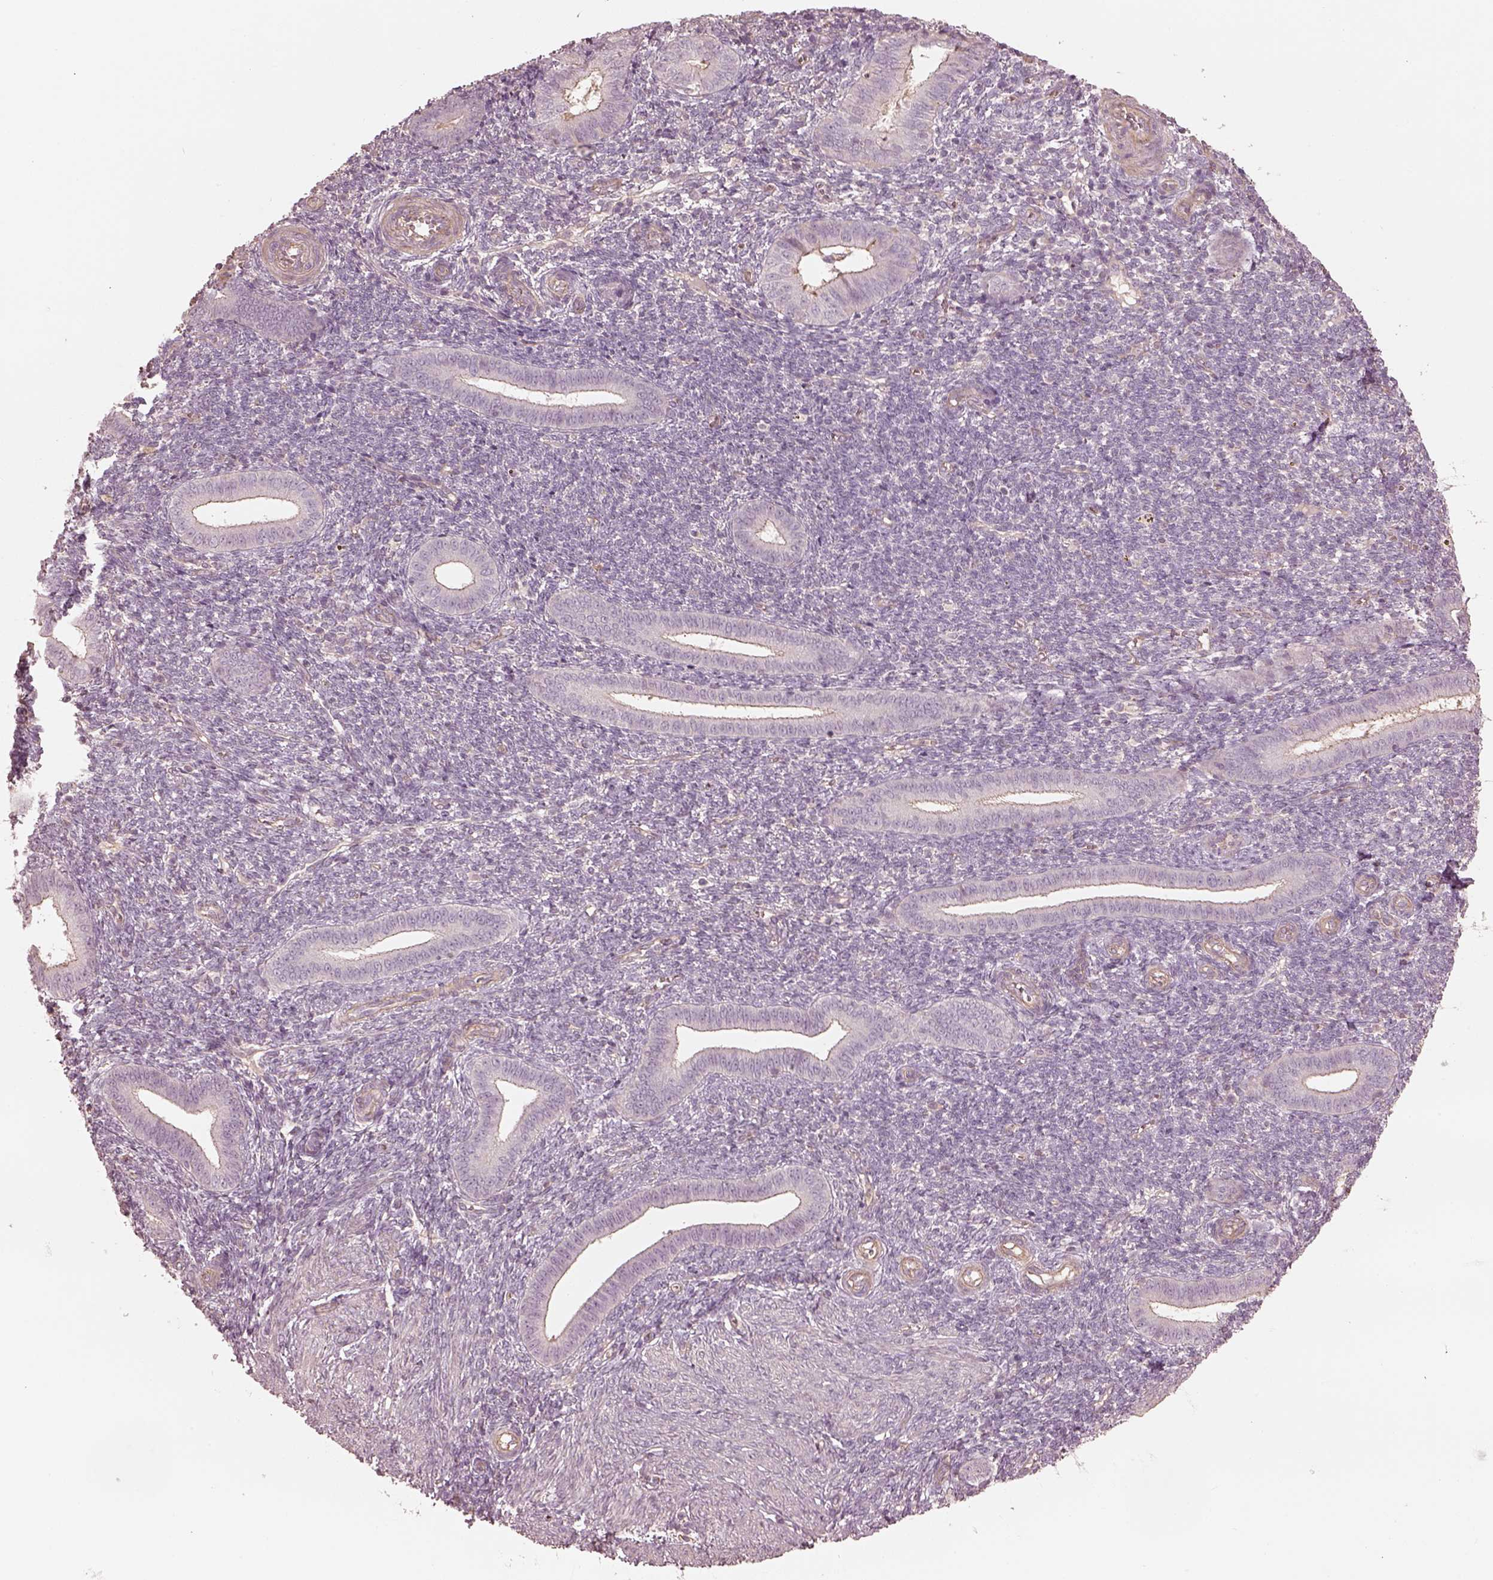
{"staining": {"intensity": "negative", "quantity": "none", "location": "none"}, "tissue": "endometrium", "cell_type": "Cells in endometrial stroma", "image_type": "normal", "snomed": [{"axis": "morphology", "description": "Normal tissue, NOS"}, {"axis": "topography", "description": "Endometrium"}], "caption": "A photomicrograph of endometrium stained for a protein reveals no brown staining in cells in endometrial stroma.", "gene": "OTOGL", "patient": {"sex": "female", "age": 25}}